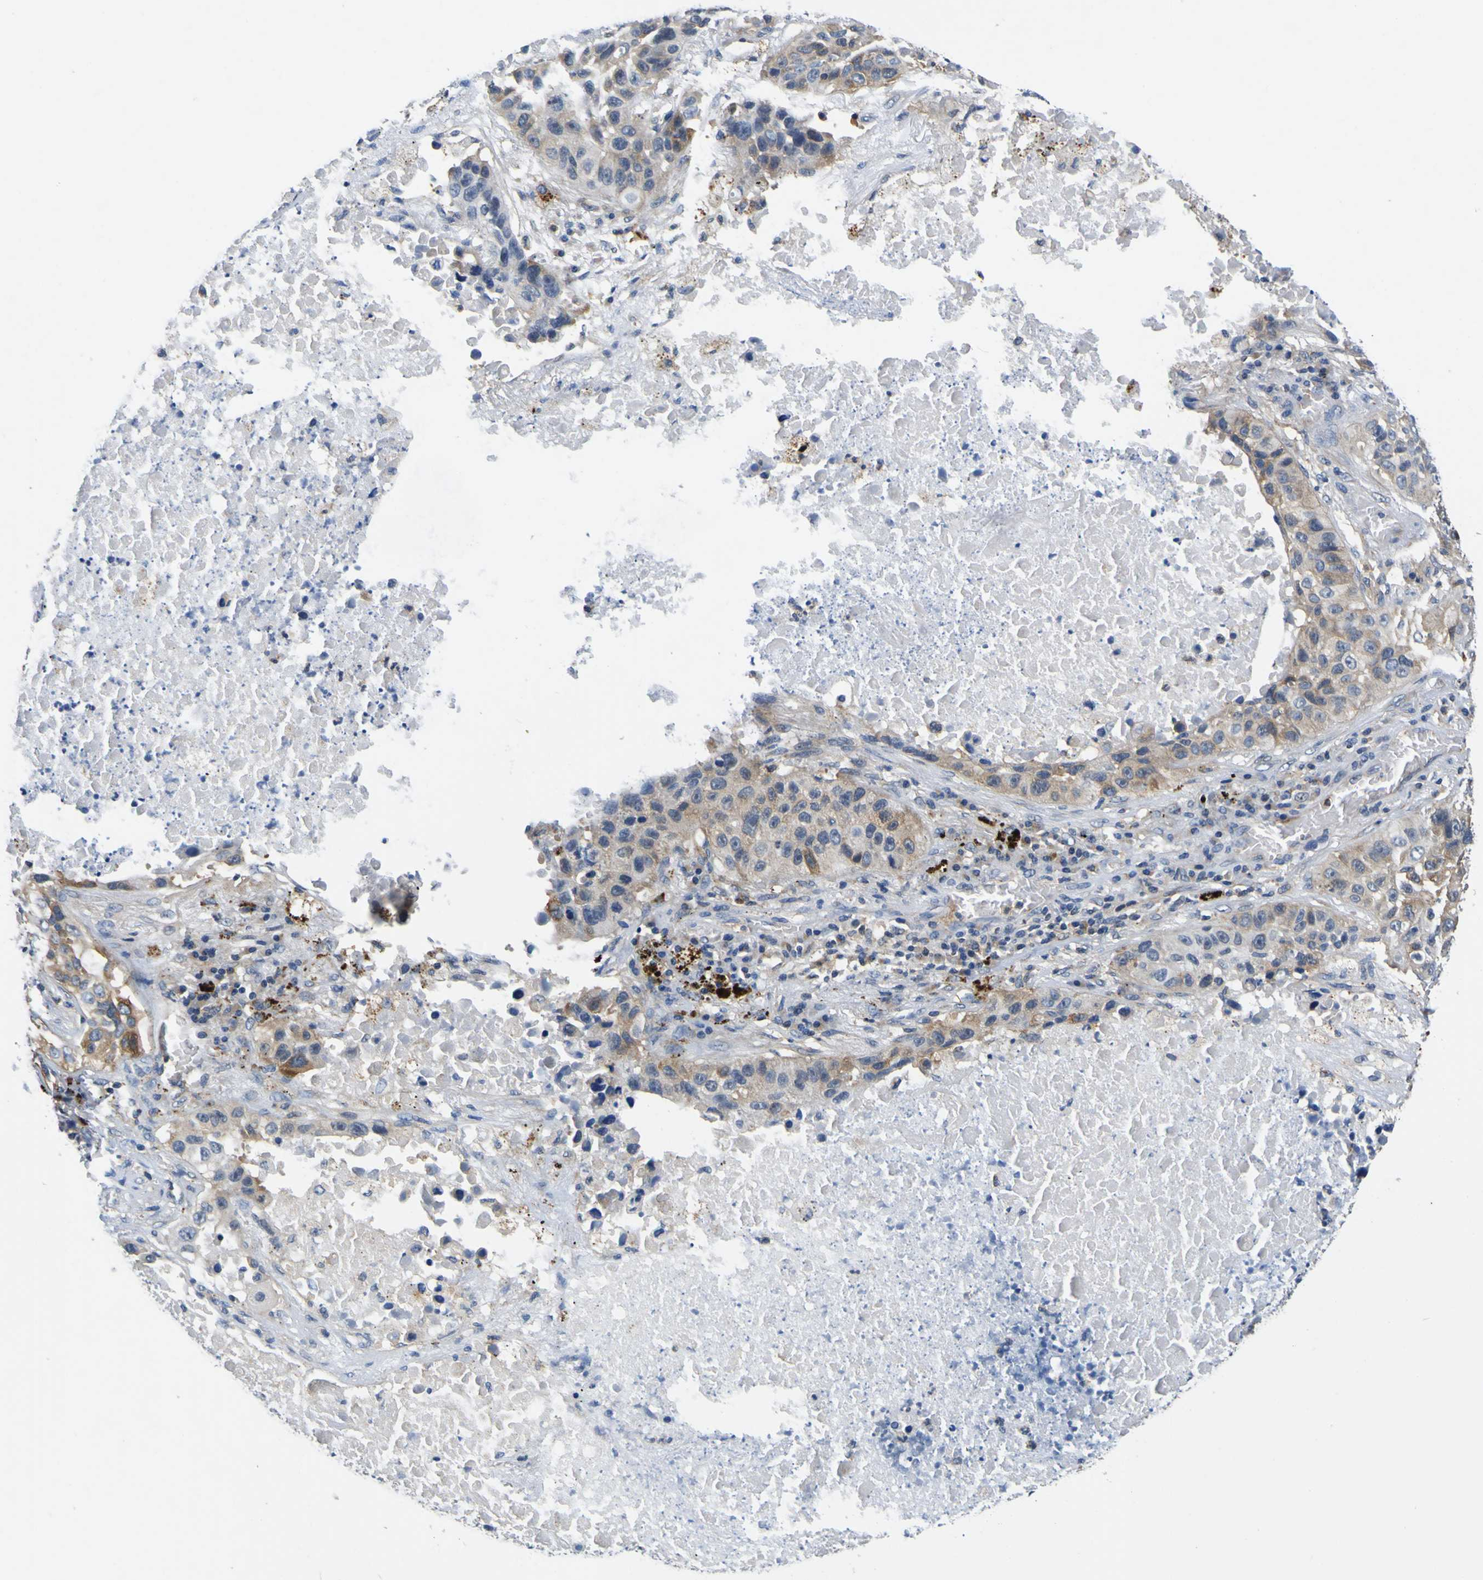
{"staining": {"intensity": "moderate", "quantity": ">75%", "location": "cytoplasmic/membranous"}, "tissue": "lung cancer", "cell_type": "Tumor cells", "image_type": "cancer", "snomed": [{"axis": "morphology", "description": "Squamous cell carcinoma, NOS"}, {"axis": "topography", "description": "Lung"}], "caption": "Immunohistochemistry image of lung cancer (squamous cell carcinoma) stained for a protein (brown), which exhibits medium levels of moderate cytoplasmic/membranous positivity in about >75% of tumor cells.", "gene": "TNIK", "patient": {"sex": "male", "age": 57}}